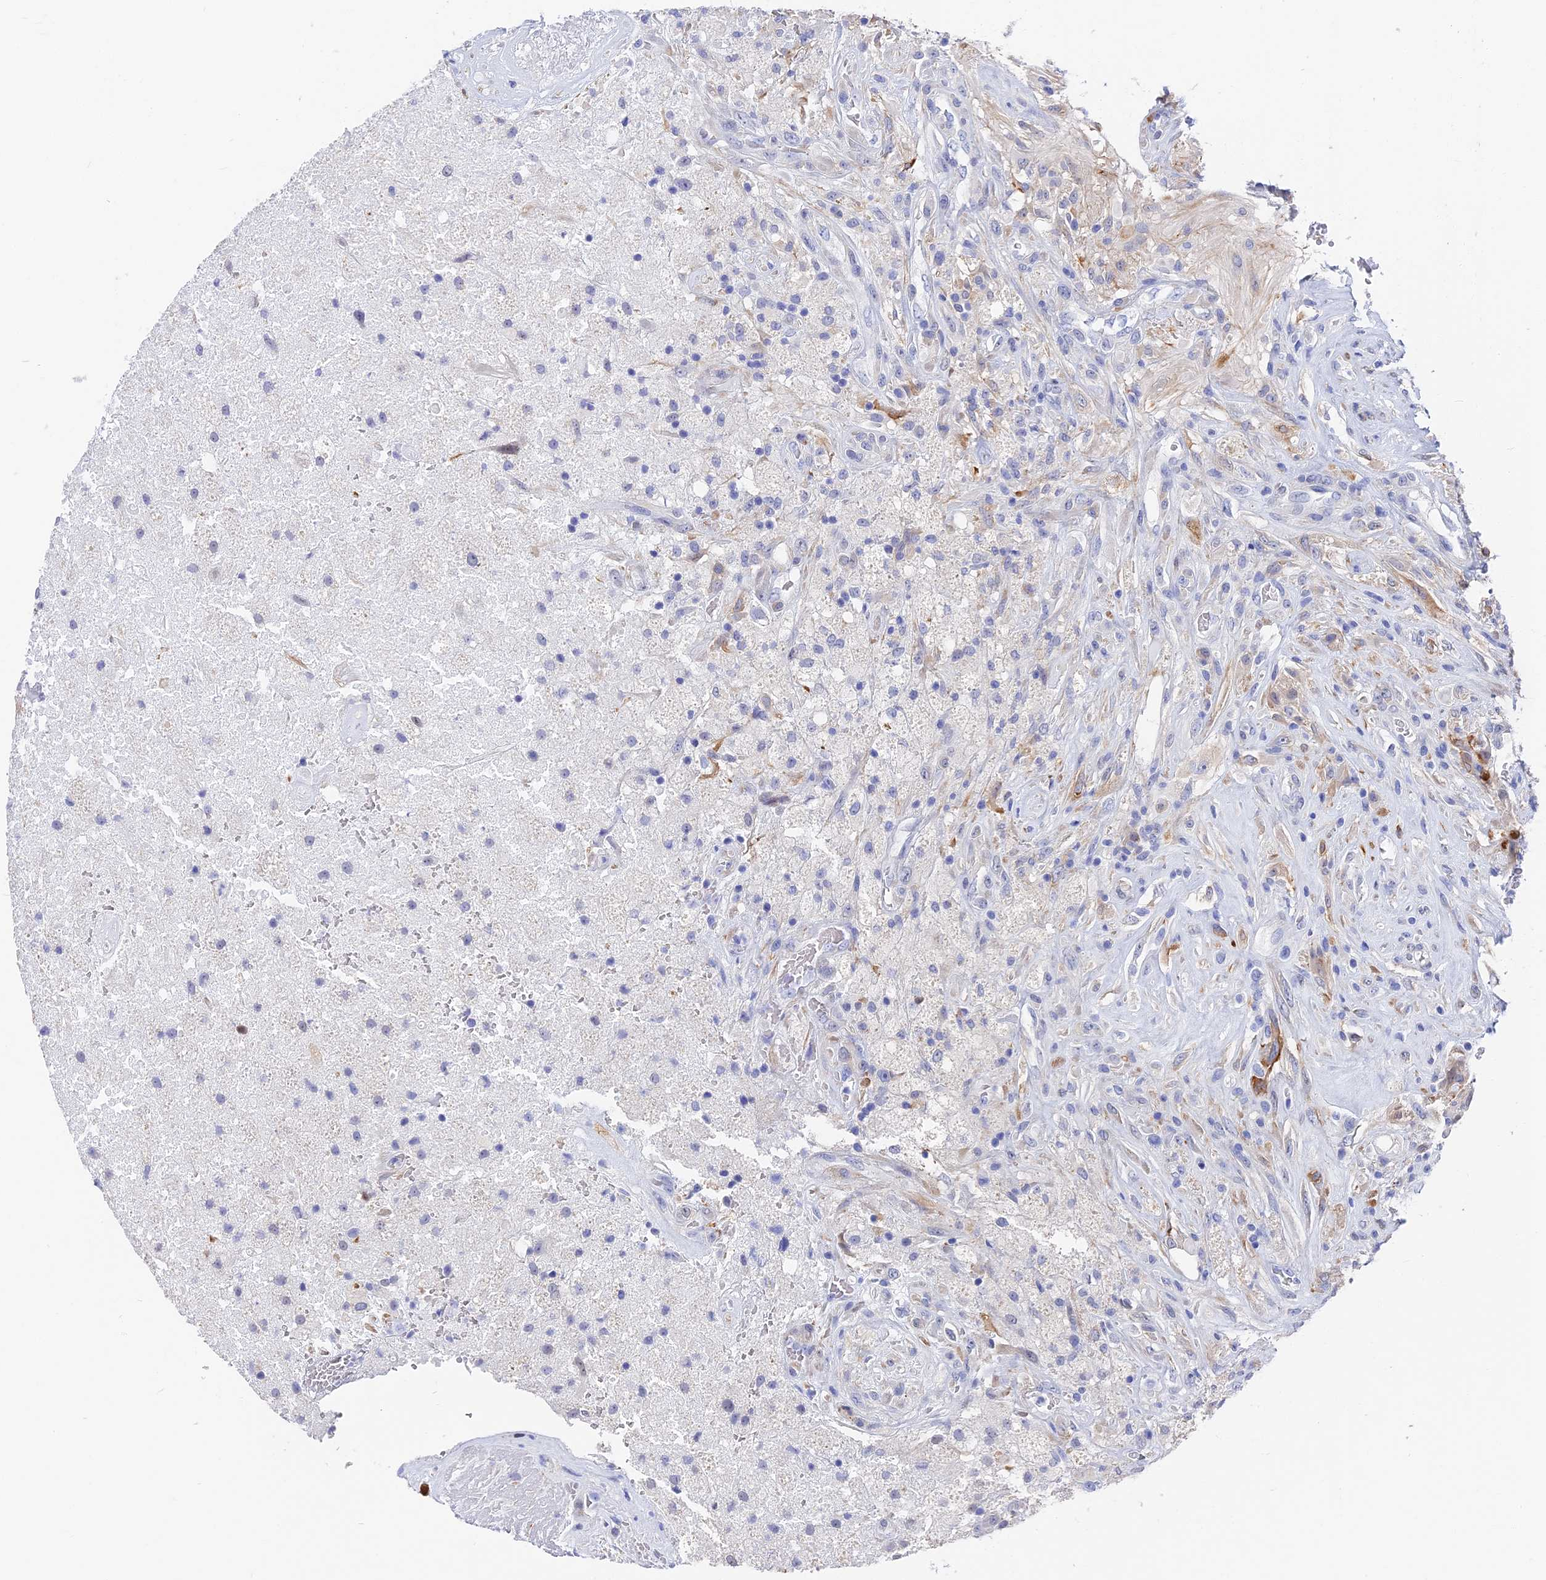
{"staining": {"intensity": "negative", "quantity": "none", "location": "none"}, "tissue": "glioma", "cell_type": "Tumor cells", "image_type": "cancer", "snomed": [{"axis": "morphology", "description": "Glioma, malignant, High grade"}, {"axis": "topography", "description": "Brain"}], "caption": "A micrograph of human malignant glioma (high-grade) is negative for staining in tumor cells. (DAB (3,3'-diaminobenzidine) IHC visualized using brightfield microscopy, high magnification).", "gene": "VPS33B", "patient": {"sex": "male", "age": 56}}